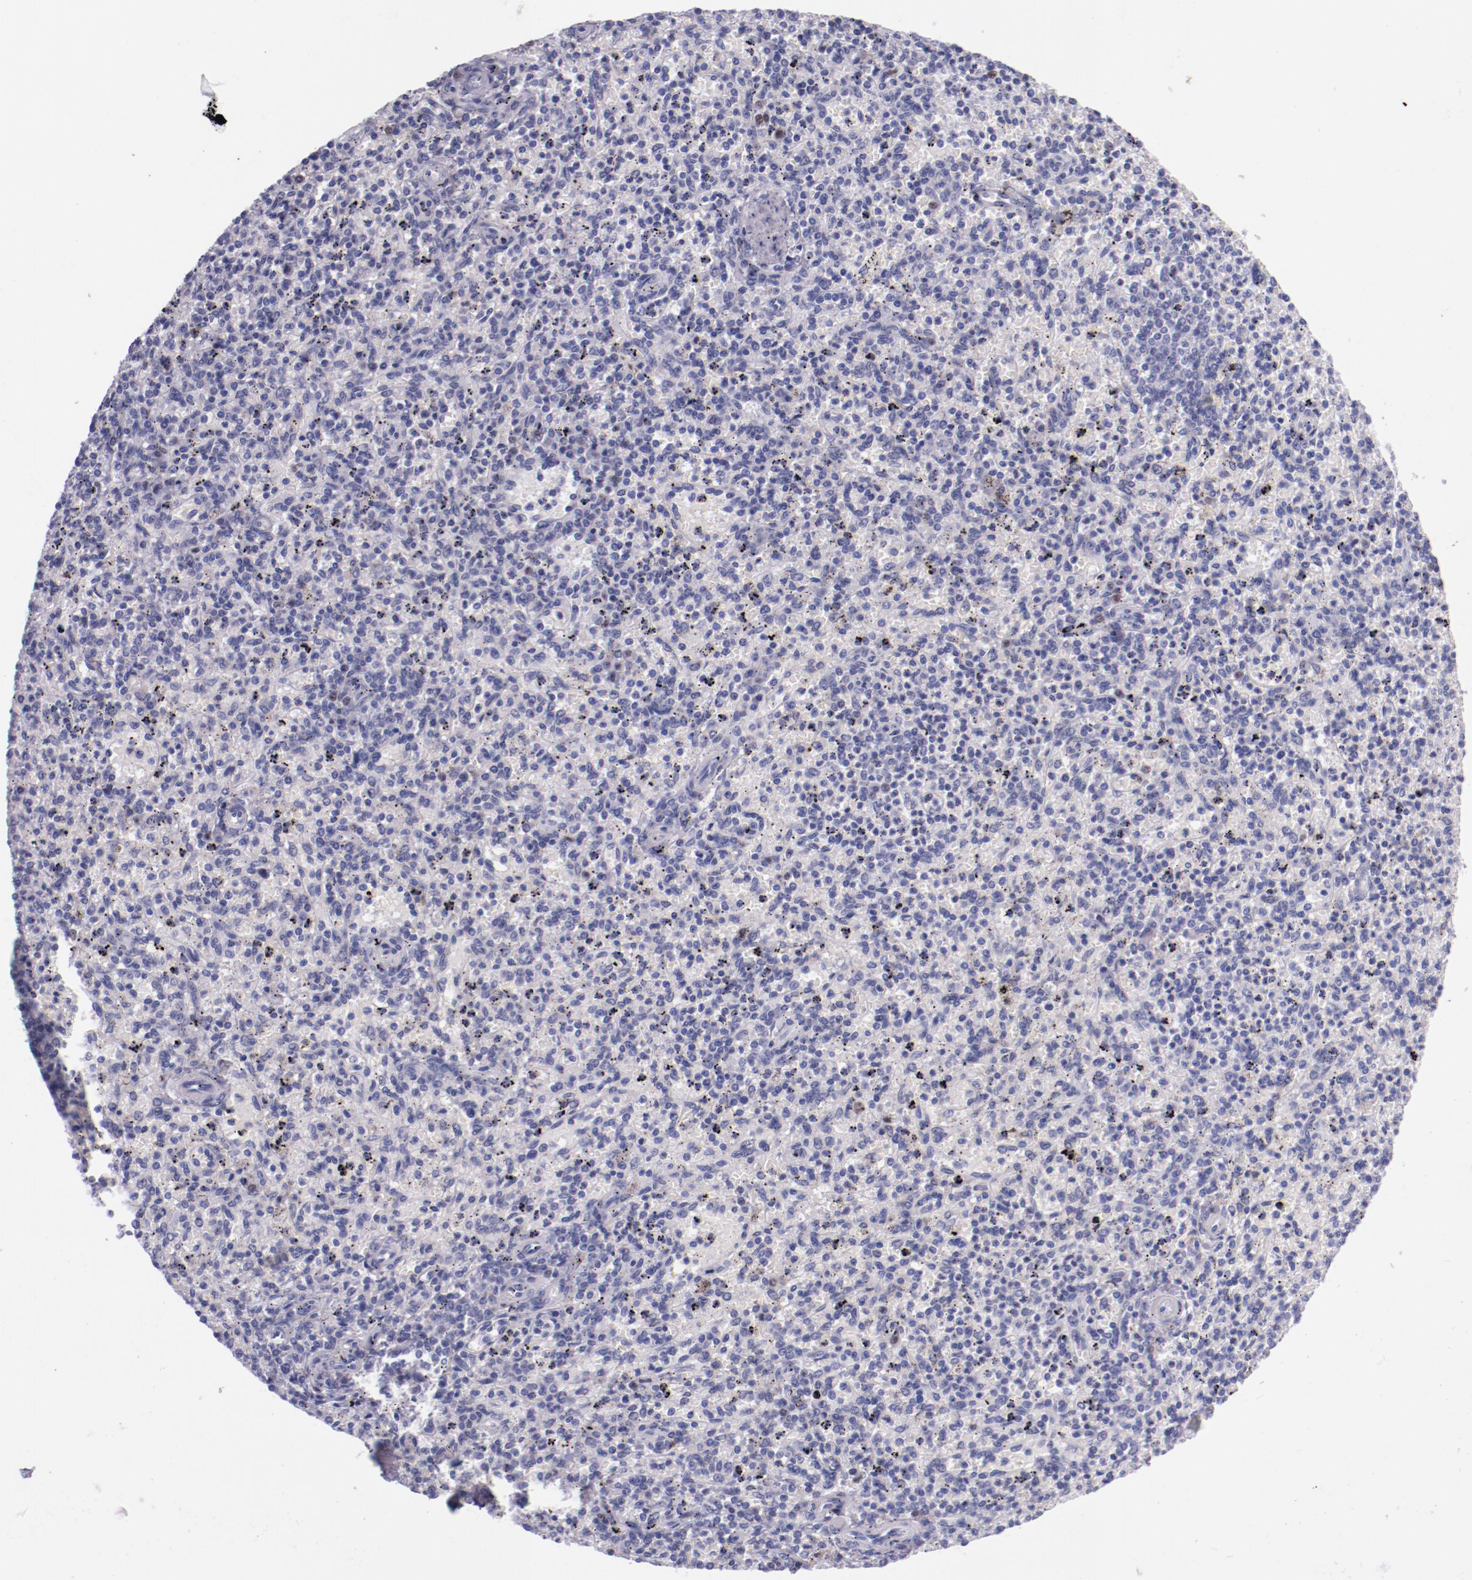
{"staining": {"intensity": "negative", "quantity": "none", "location": "none"}, "tissue": "spleen", "cell_type": "Cells in red pulp", "image_type": "normal", "snomed": [{"axis": "morphology", "description": "Normal tissue, NOS"}, {"axis": "topography", "description": "Spleen"}], "caption": "Histopathology image shows no protein staining in cells in red pulp of normal spleen.", "gene": "IRF4", "patient": {"sex": "male", "age": 72}}